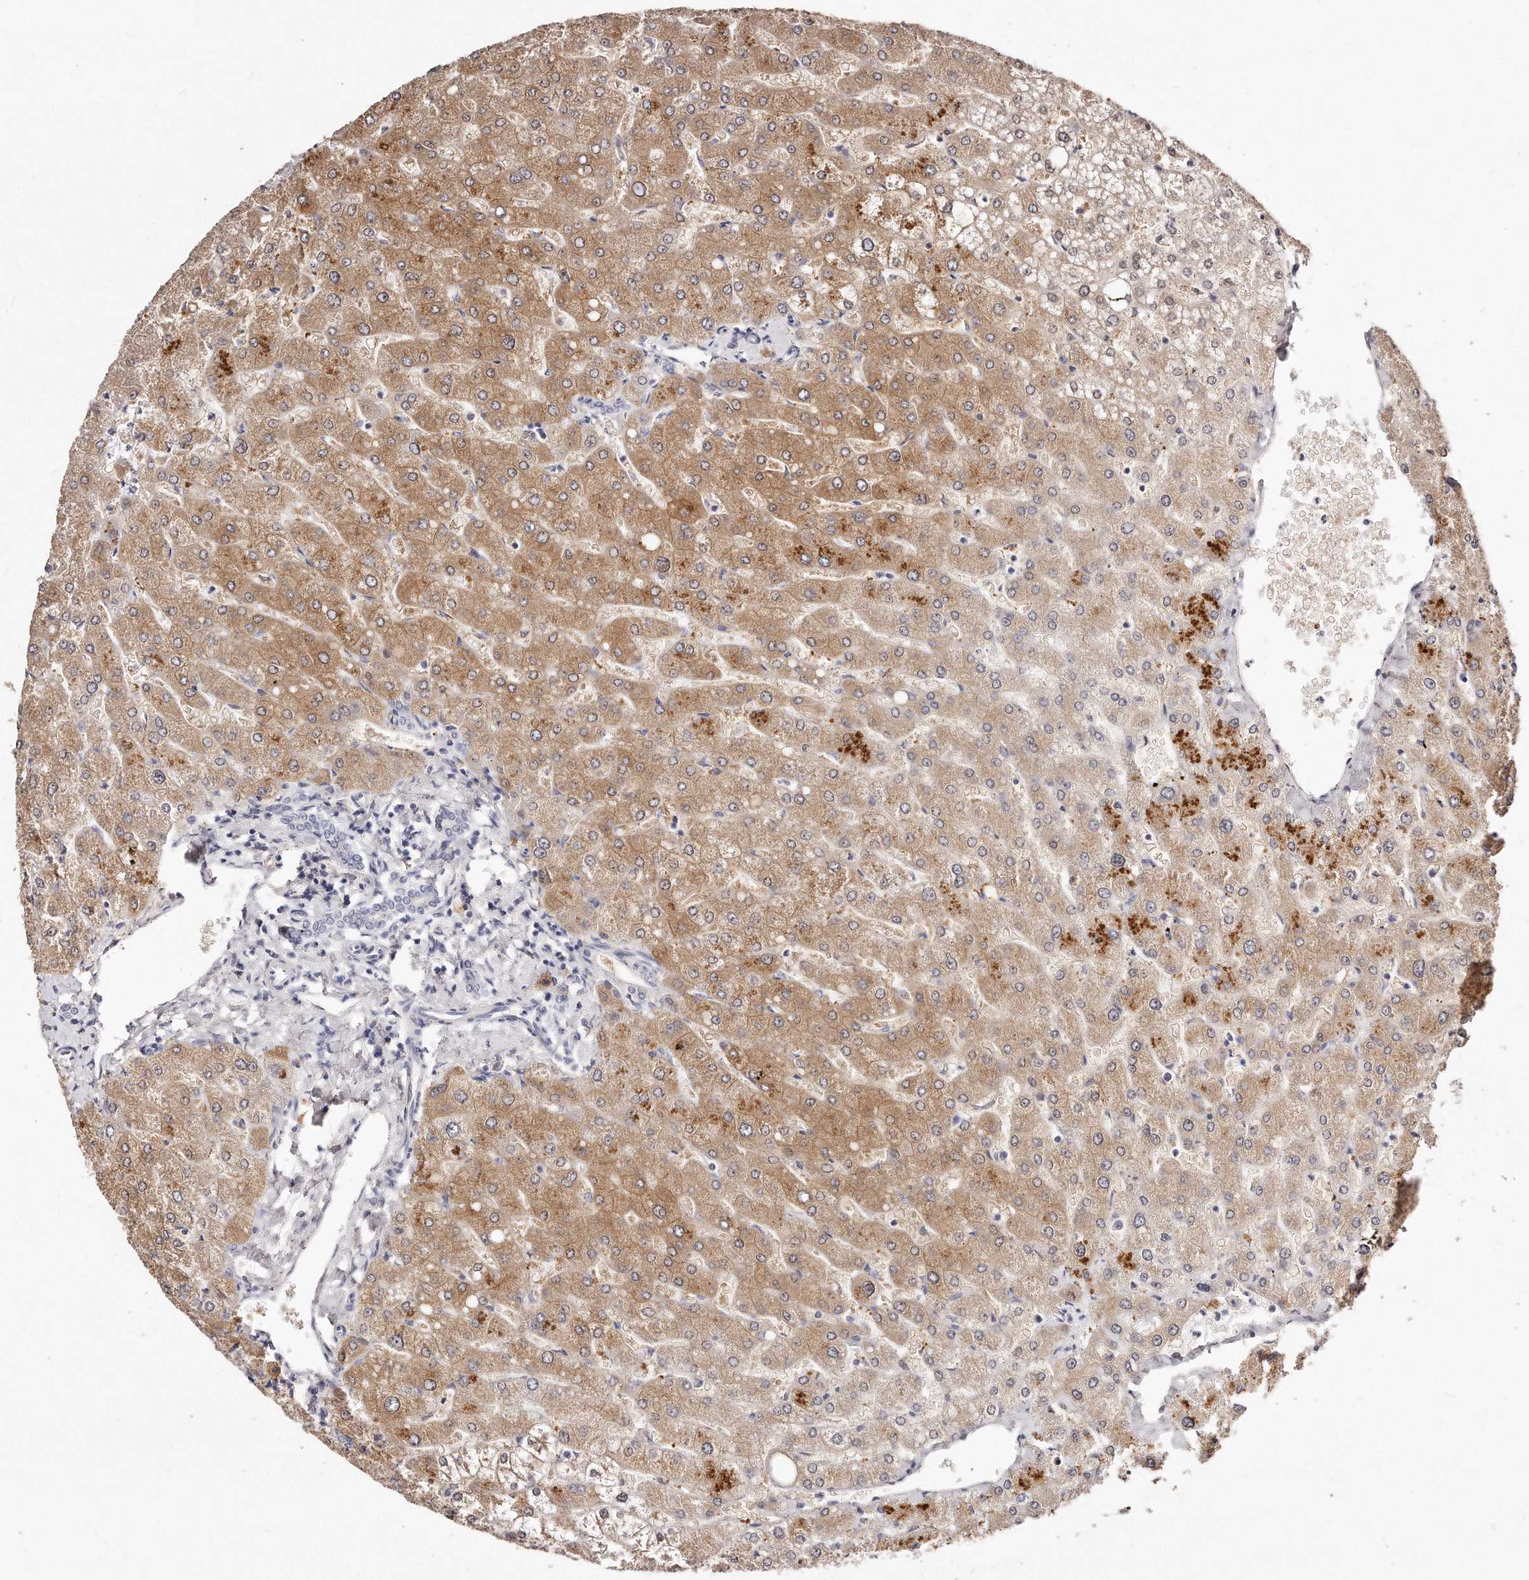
{"staining": {"intensity": "negative", "quantity": "none", "location": "none"}, "tissue": "liver", "cell_type": "Cholangiocytes", "image_type": "normal", "snomed": [{"axis": "morphology", "description": "Normal tissue, NOS"}, {"axis": "topography", "description": "Liver"}], "caption": "This is an immunohistochemistry (IHC) micrograph of normal human liver. There is no positivity in cholangiocytes.", "gene": "GDA", "patient": {"sex": "male", "age": 55}}